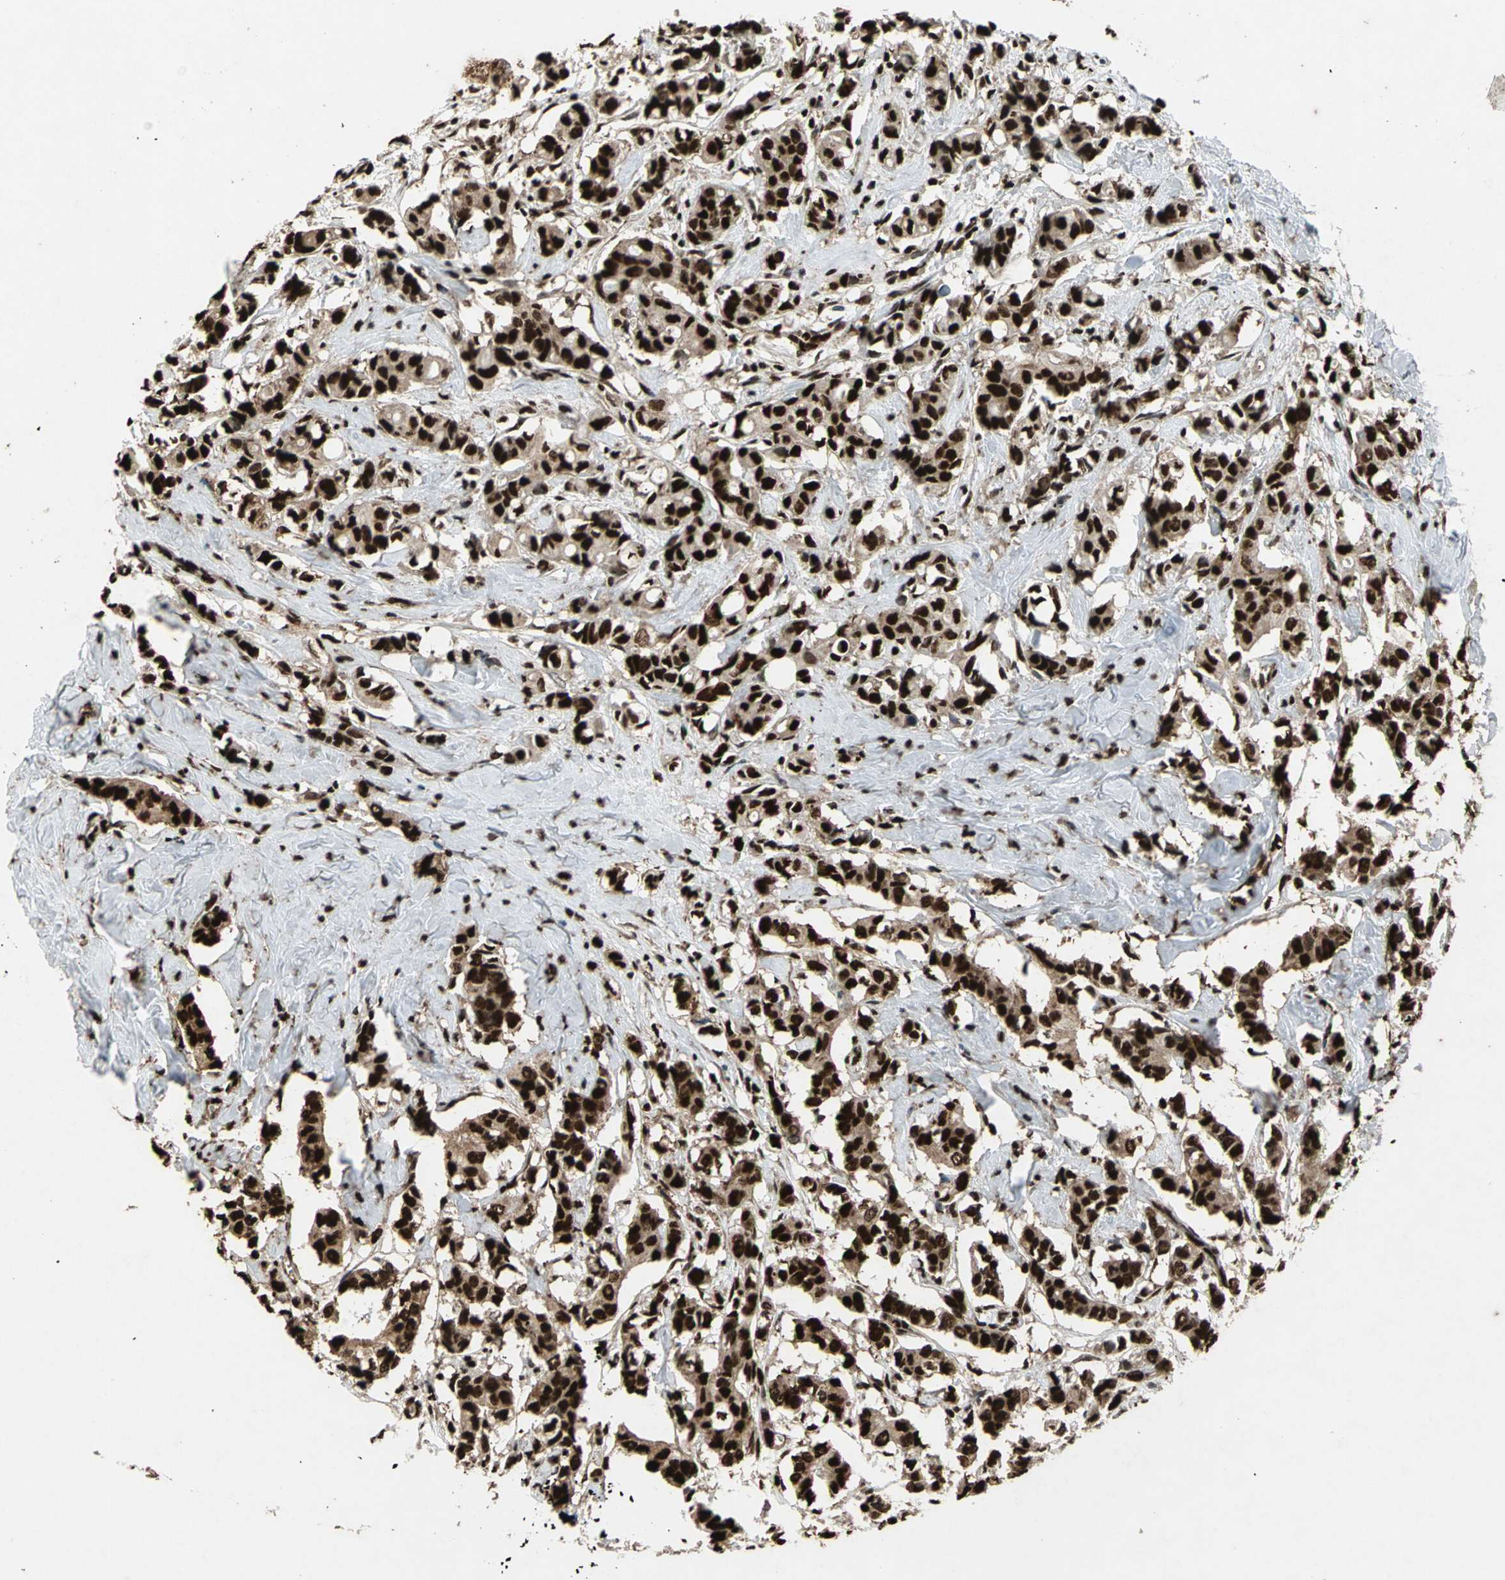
{"staining": {"intensity": "strong", "quantity": ">75%", "location": "nuclear"}, "tissue": "breast cancer", "cell_type": "Tumor cells", "image_type": "cancer", "snomed": [{"axis": "morphology", "description": "Duct carcinoma"}, {"axis": "topography", "description": "Breast"}], "caption": "A brown stain shows strong nuclear staining of a protein in human breast infiltrating ductal carcinoma tumor cells.", "gene": "ANP32A", "patient": {"sex": "female", "age": 84}}